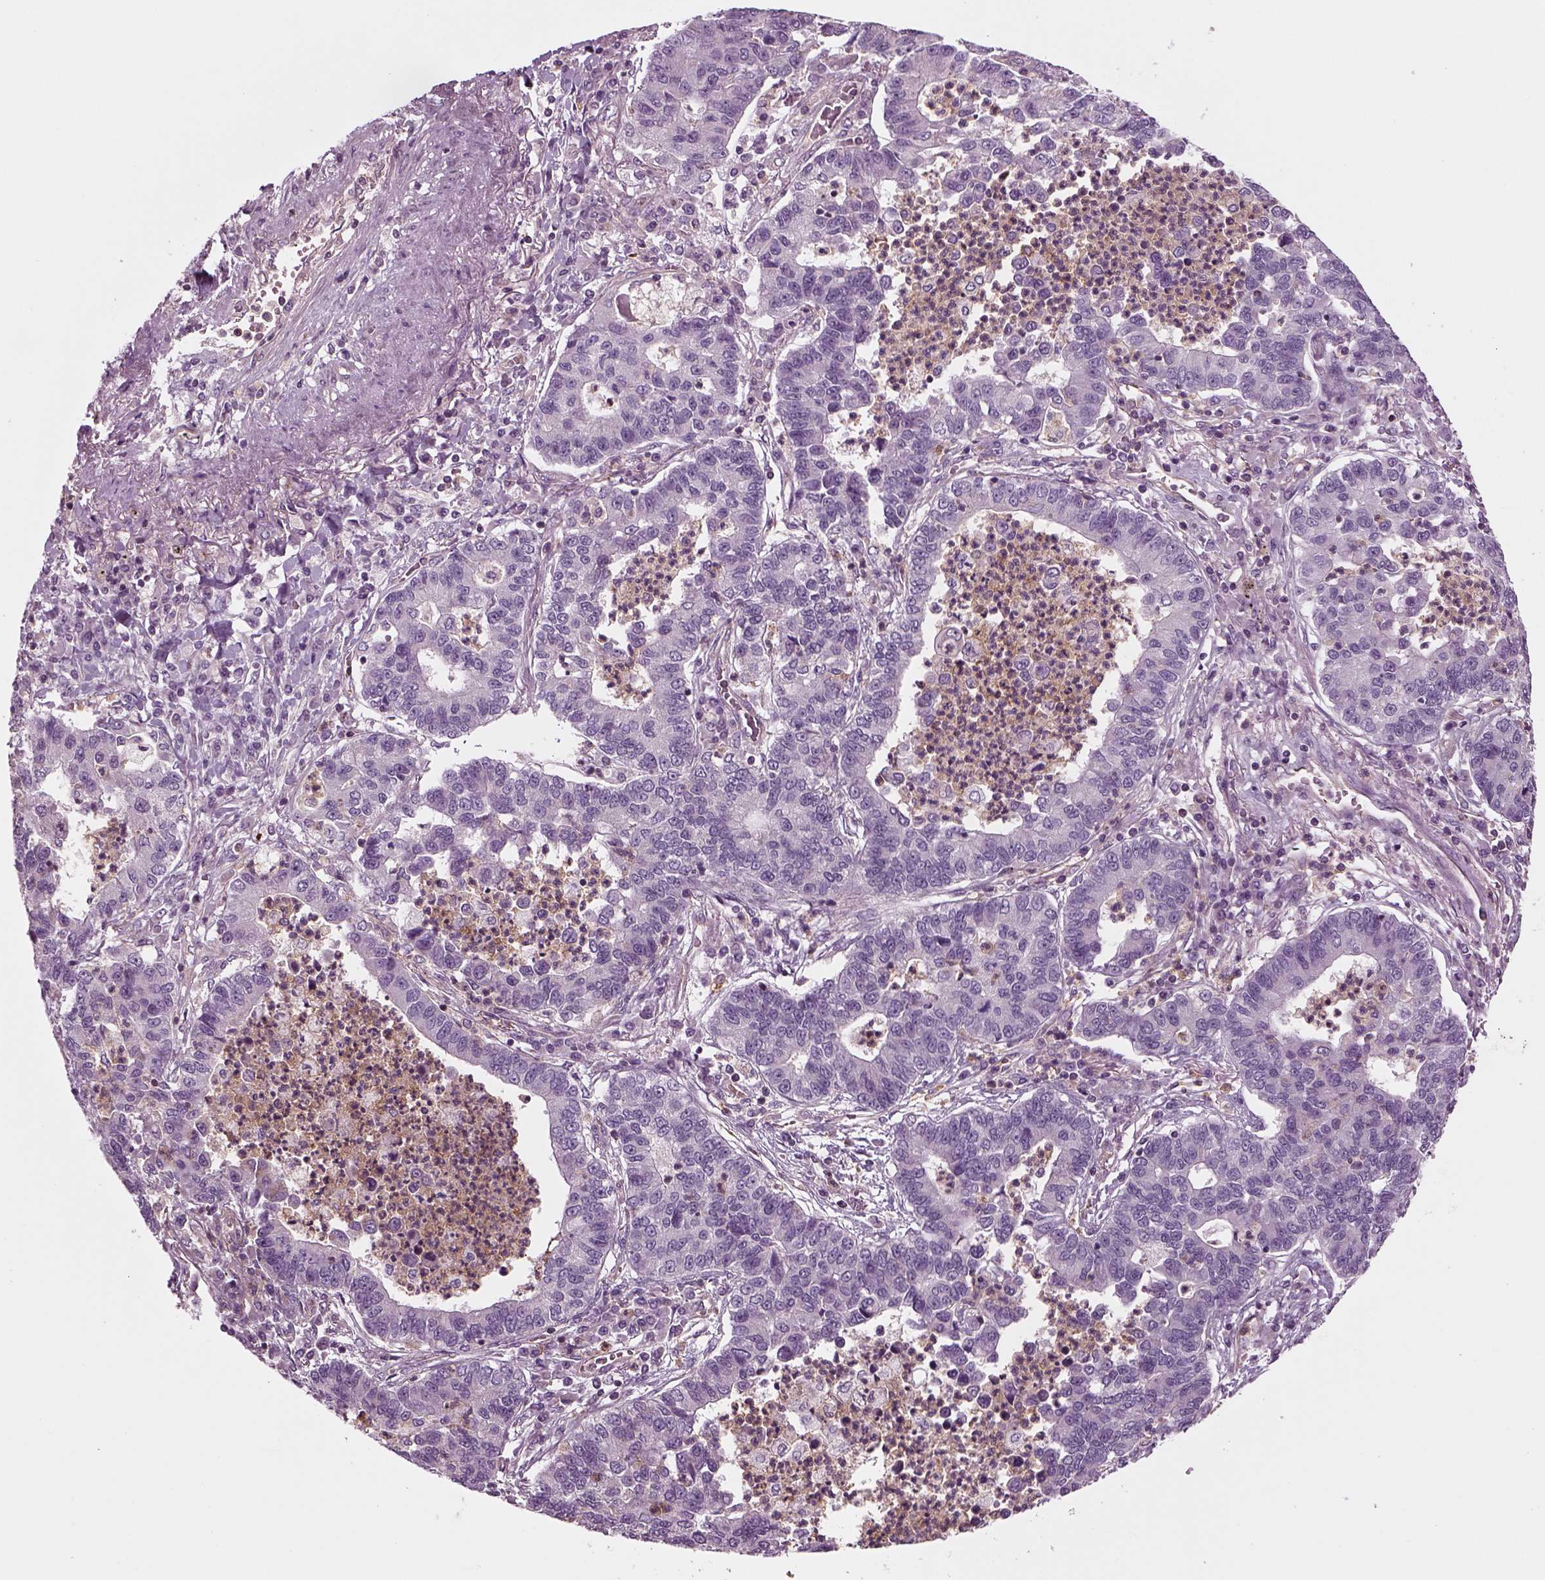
{"staining": {"intensity": "negative", "quantity": "none", "location": "none"}, "tissue": "lung cancer", "cell_type": "Tumor cells", "image_type": "cancer", "snomed": [{"axis": "morphology", "description": "Adenocarcinoma, NOS"}, {"axis": "topography", "description": "Lung"}], "caption": "Micrograph shows no significant protein staining in tumor cells of lung adenocarcinoma. (DAB immunohistochemistry (IHC), high magnification).", "gene": "SLC2A3", "patient": {"sex": "female", "age": 57}}